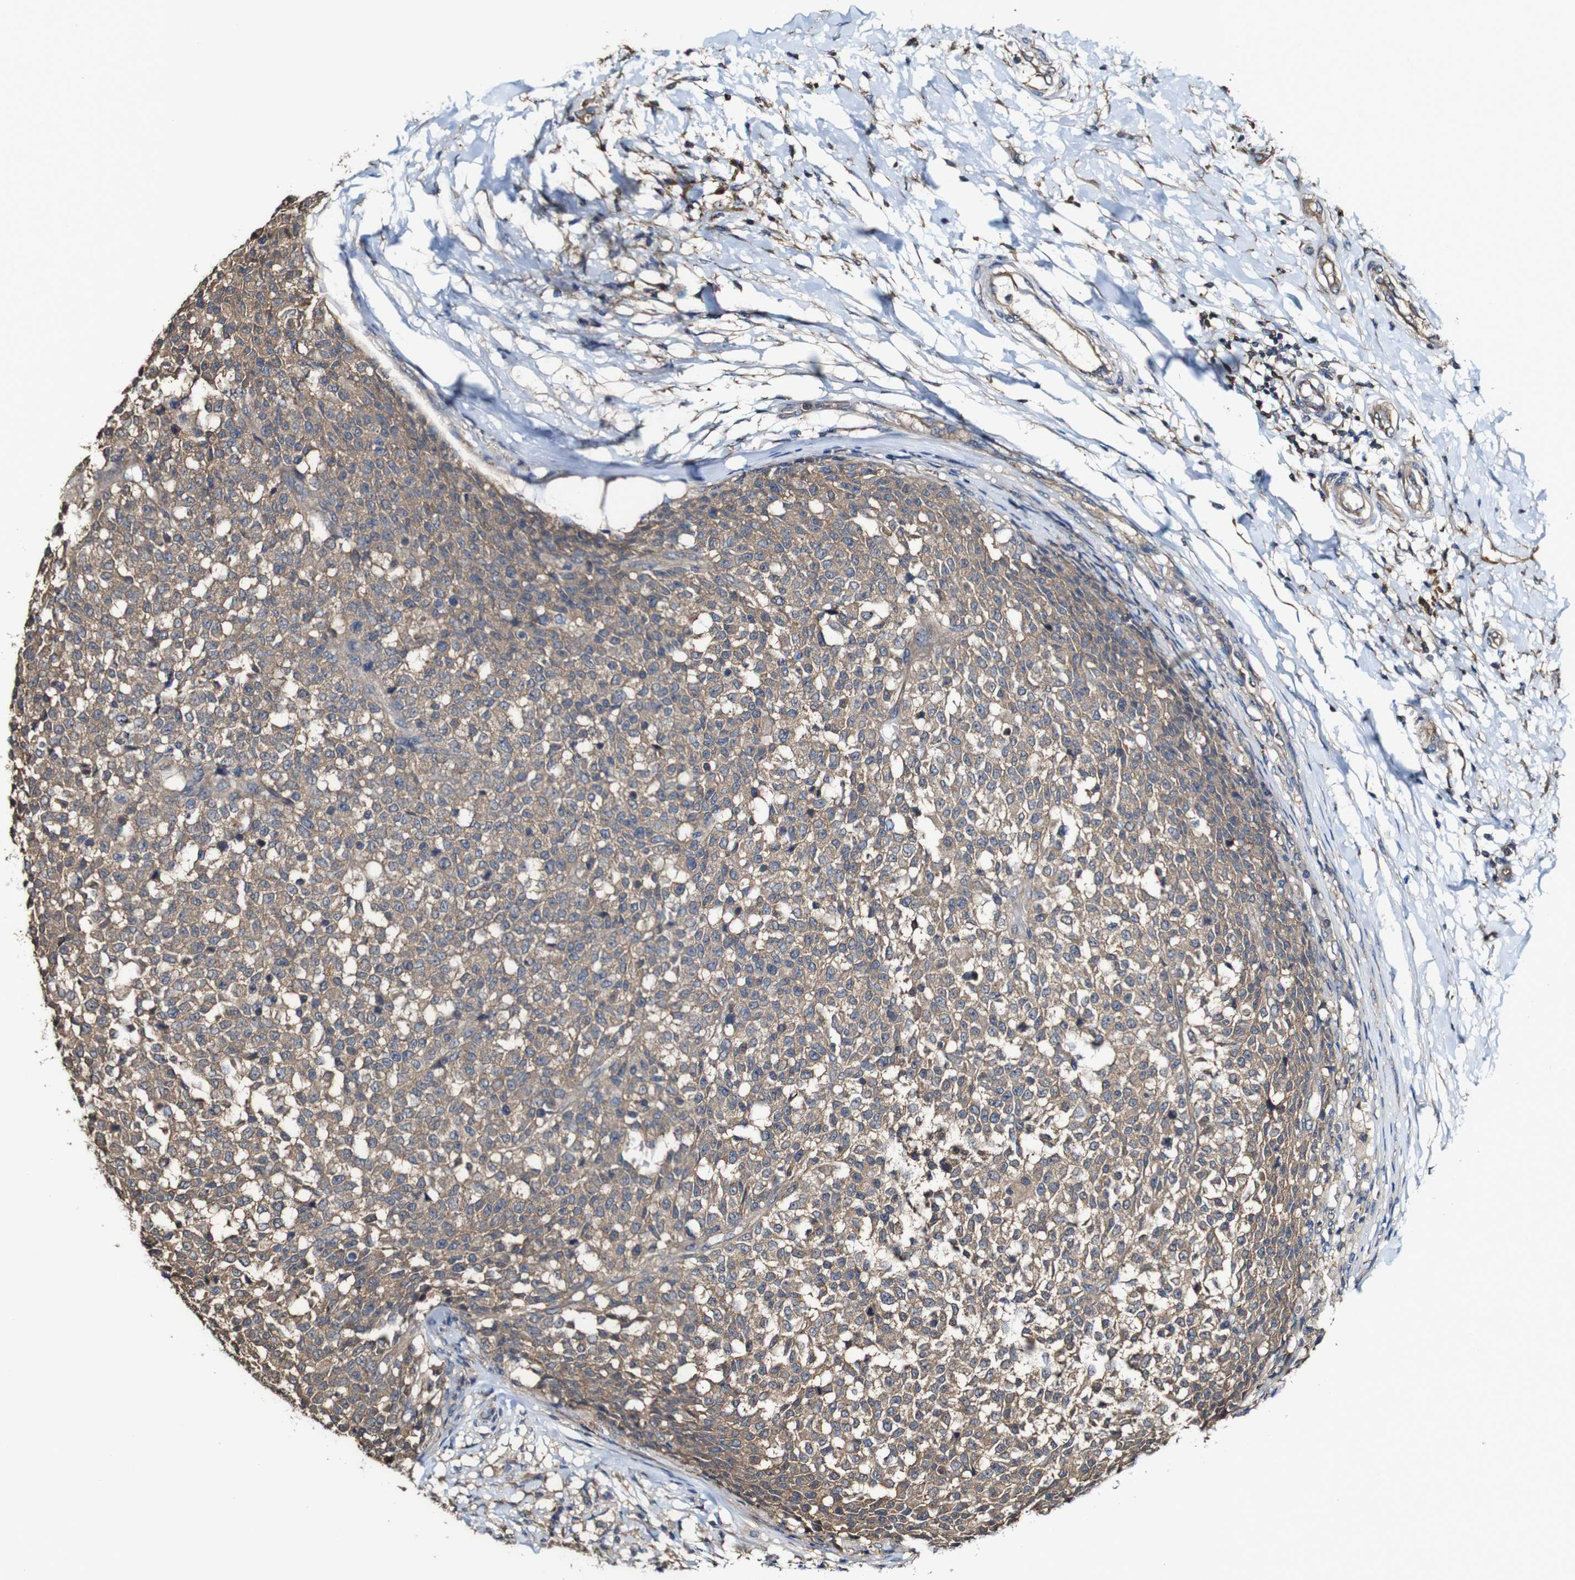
{"staining": {"intensity": "moderate", "quantity": ">75%", "location": "cytoplasmic/membranous"}, "tissue": "testis cancer", "cell_type": "Tumor cells", "image_type": "cancer", "snomed": [{"axis": "morphology", "description": "Seminoma, NOS"}, {"axis": "topography", "description": "Testis"}], "caption": "Immunohistochemistry photomicrograph of human testis cancer stained for a protein (brown), which reveals medium levels of moderate cytoplasmic/membranous expression in approximately >75% of tumor cells.", "gene": "PTPRR", "patient": {"sex": "male", "age": 59}}